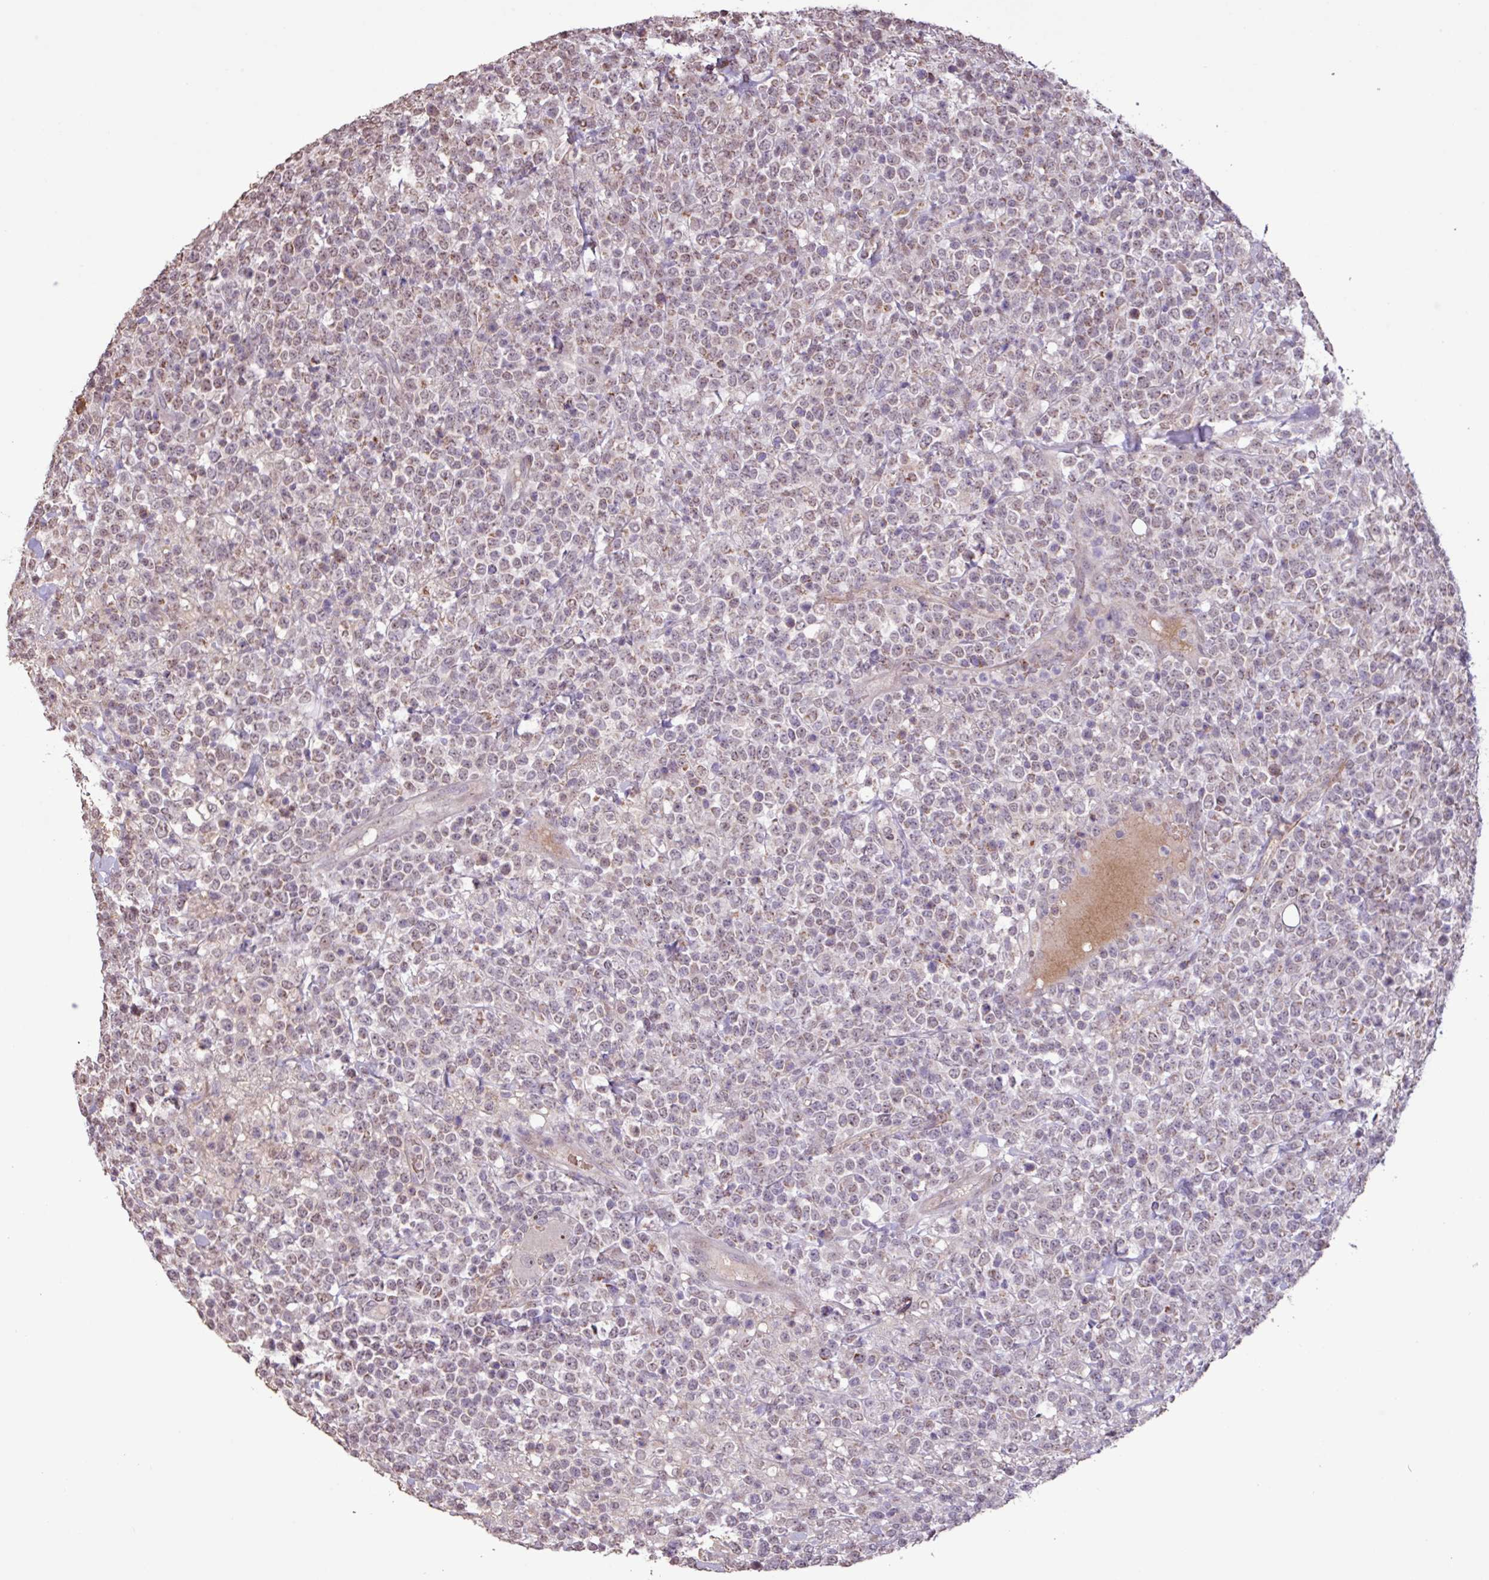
{"staining": {"intensity": "weak", "quantity": "25%-75%", "location": "cytoplasmic/membranous,nuclear"}, "tissue": "lymphoma", "cell_type": "Tumor cells", "image_type": "cancer", "snomed": [{"axis": "morphology", "description": "Malignant lymphoma, non-Hodgkin's type, High grade"}, {"axis": "topography", "description": "Colon"}], "caption": "This image reveals IHC staining of high-grade malignant lymphoma, non-Hodgkin's type, with low weak cytoplasmic/membranous and nuclear staining in about 25%-75% of tumor cells.", "gene": "L3MBTL3", "patient": {"sex": "female", "age": 53}}